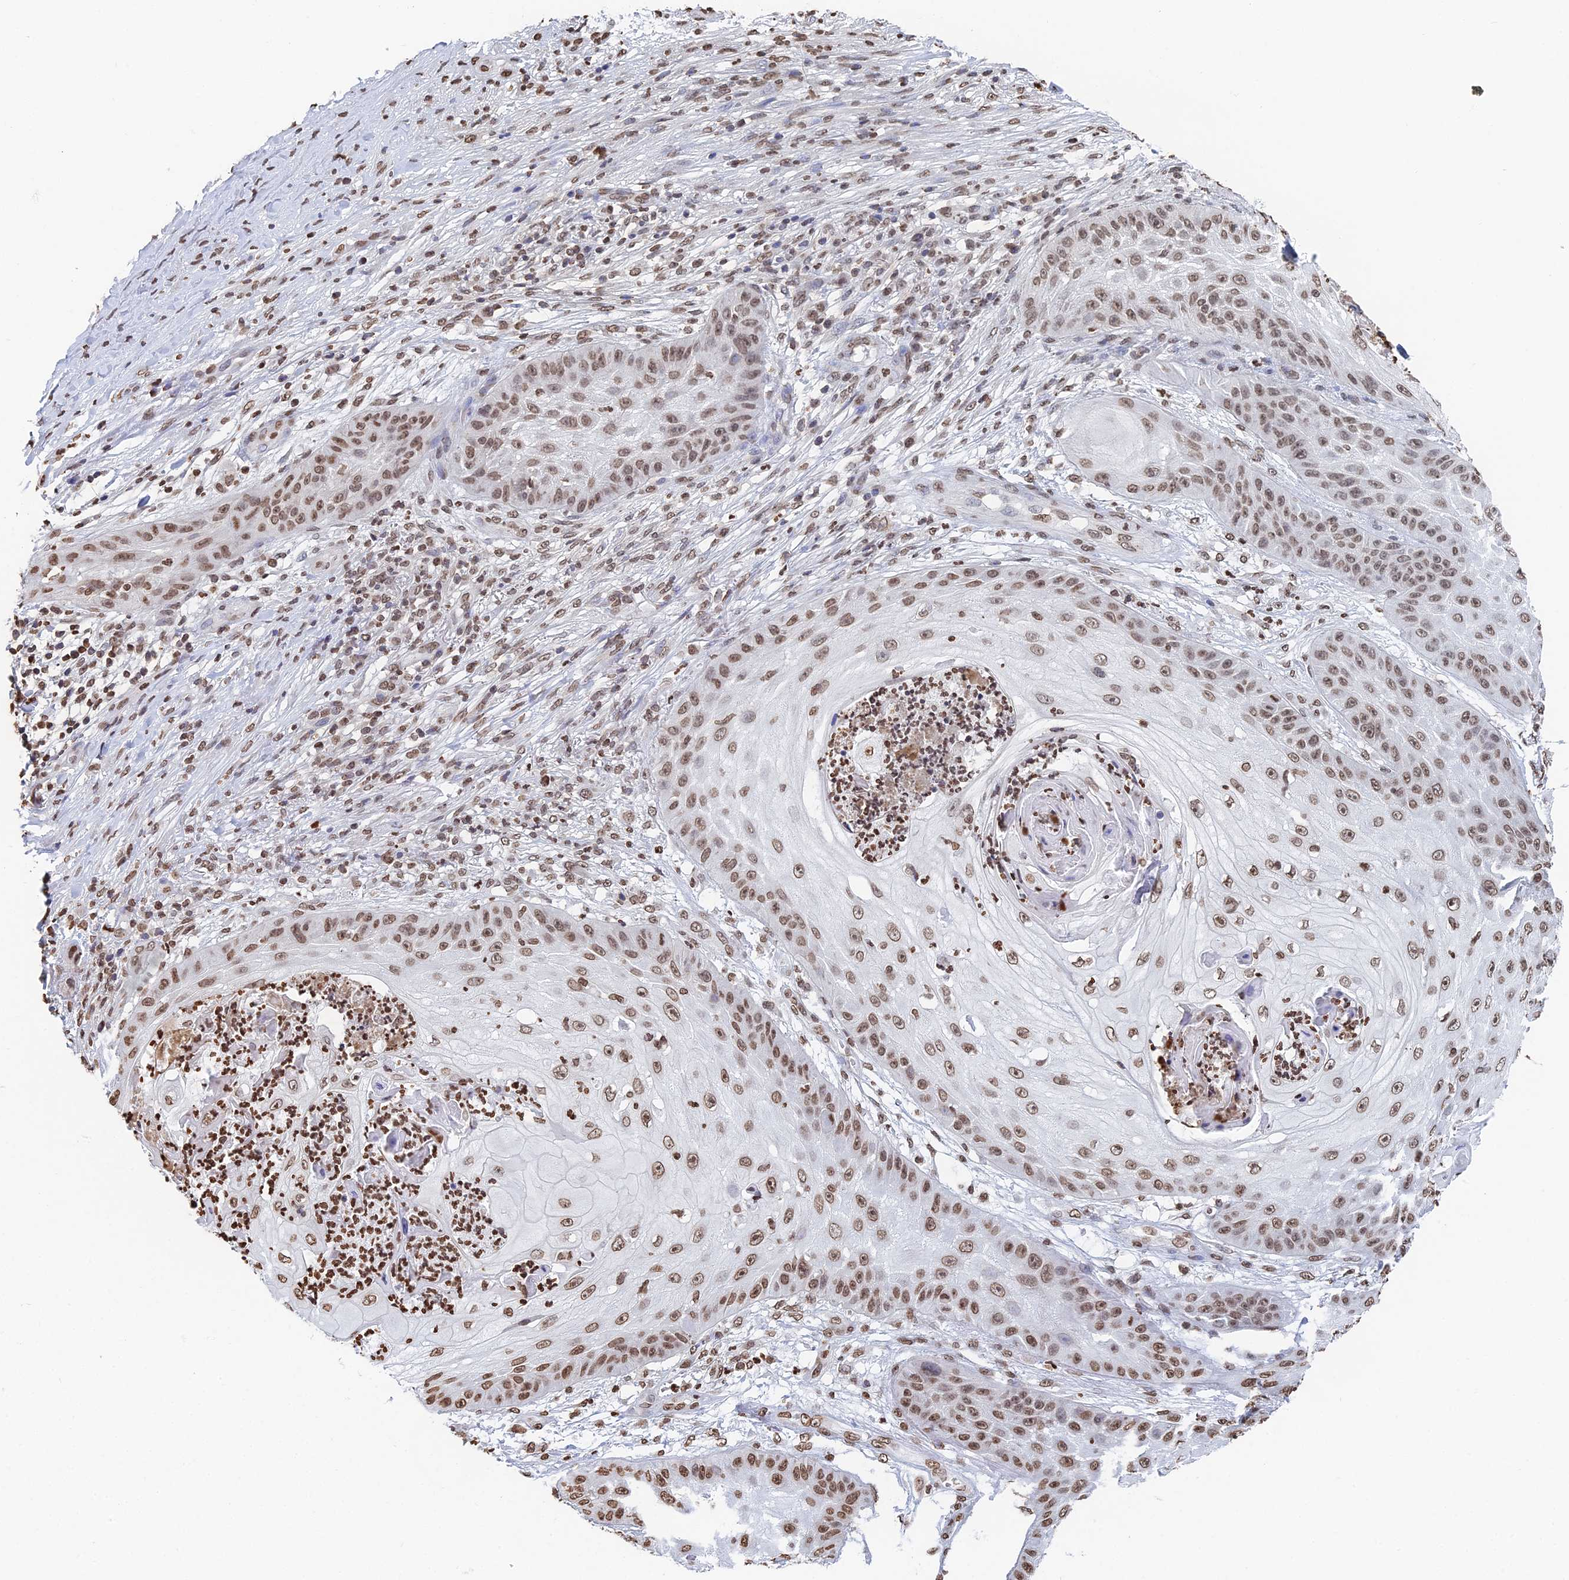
{"staining": {"intensity": "moderate", "quantity": ">75%", "location": "nuclear"}, "tissue": "skin cancer", "cell_type": "Tumor cells", "image_type": "cancer", "snomed": [{"axis": "morphology", "description": "Squamous cell carcinoma, NOS"}, {"axis": "topography", "description": "Skin"}], "caption": "This photomicrograph displays immunohistochemistry staining of skin cancer (squamous cell carcinoma), with medium moderate nuclear positivity in about >75% of tumor cells.", "gene": "GBP3", "patient": {"sex": "male", "age": 70}}